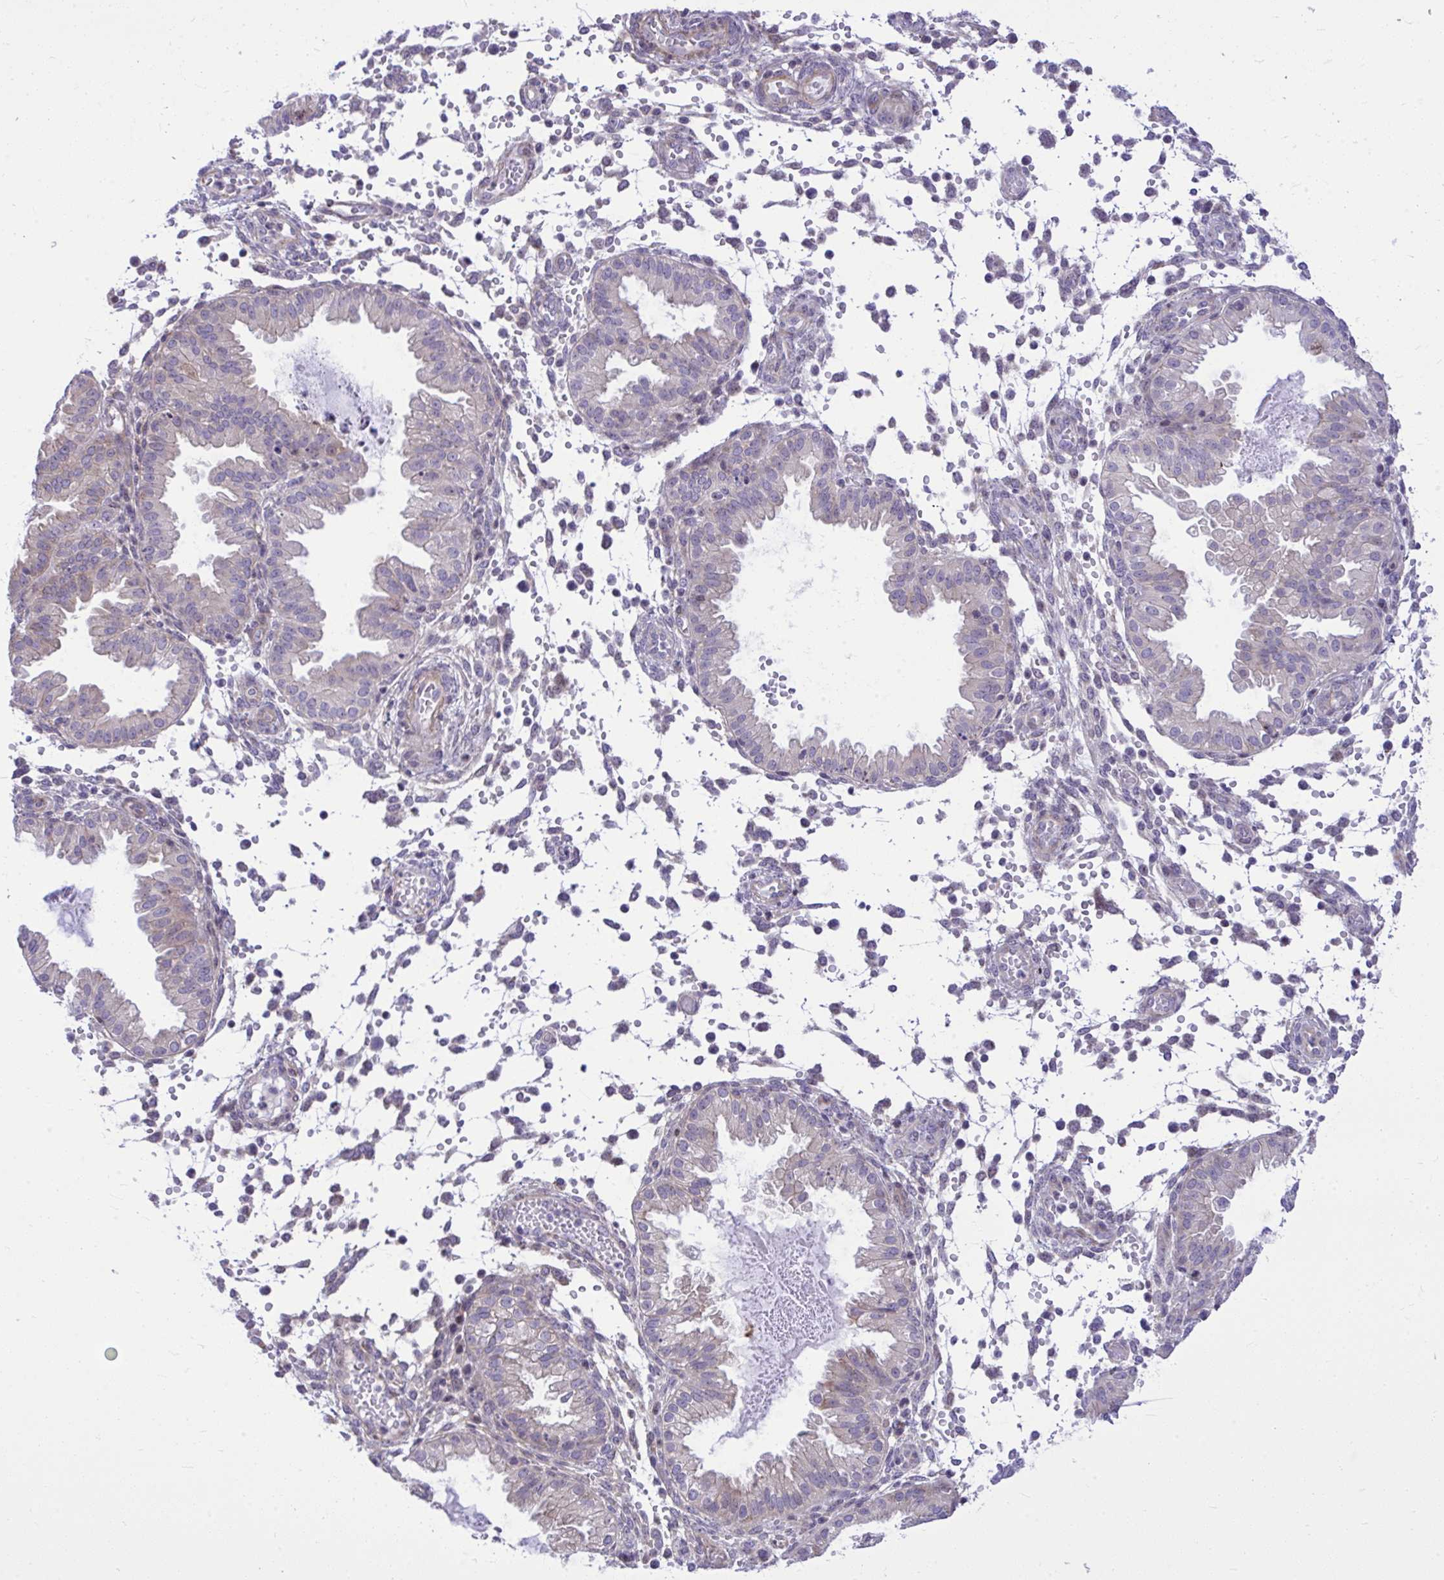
{"staining": {"intensity": "negative", "quantity": "none", "location": "none"}, "tissue": "endometrium", "cell_type": "Cells in endometrial stroma", "image_type": "normal", "snomed": [{"axis": "morphology", "description": "Normal tissue, NOS"}, {"axis": "topography", "description": "Endometrium"}], "caption": "The histopathology image reveals no significant staining in cells in endometrial stroma of endometrium. (DAB (3,3'-diaminobenzidine) immunohistochemistry (IHC) visualized using brightfield microscopy, high magnification).", "gene": "GRK4", "patient": {"sex": "female", "age": 33}}